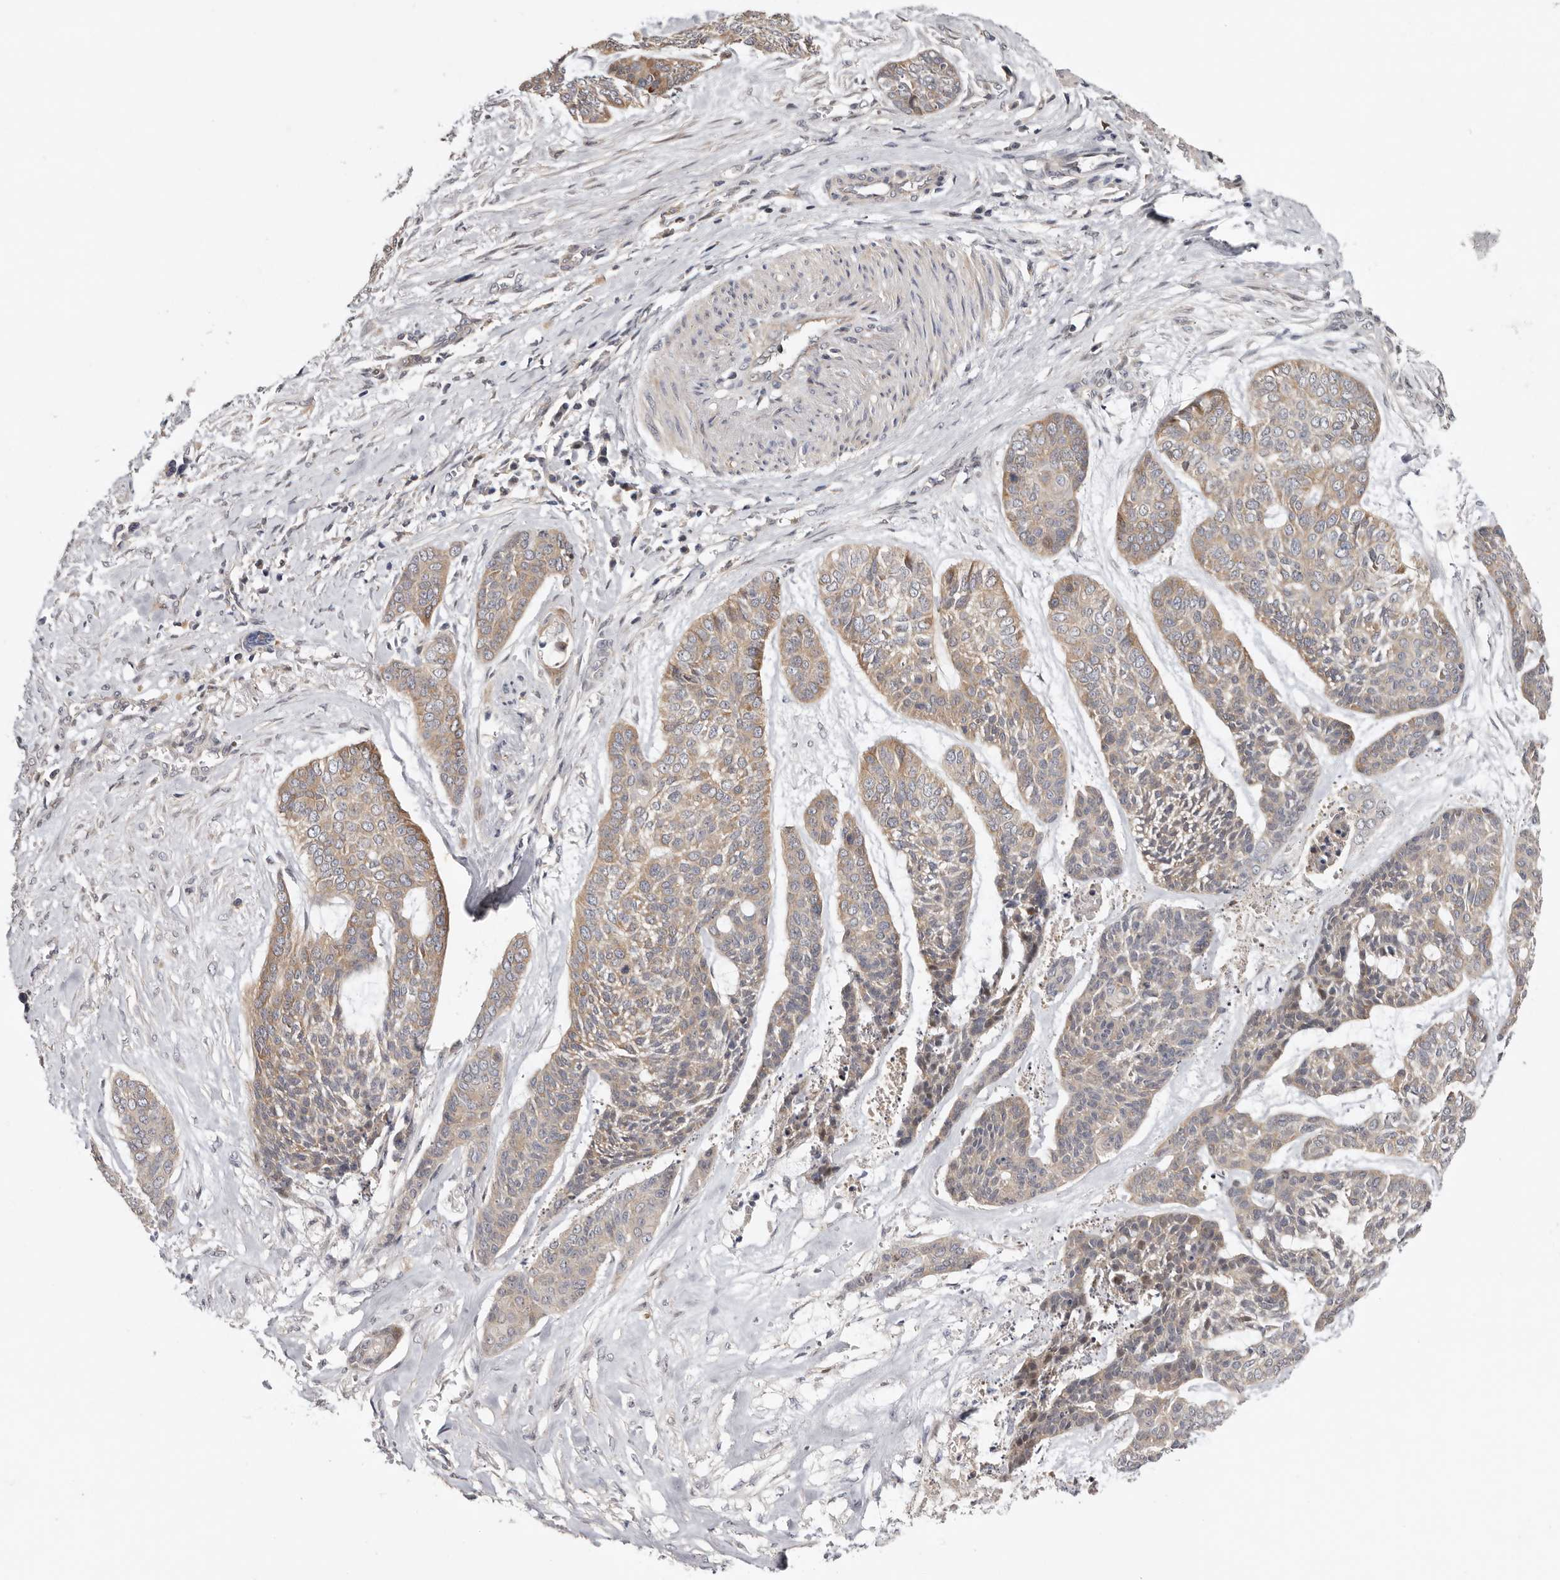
{"staining": {"intensity": "weak", "quantity": ">75%", "location": "cytoplasmic/membranous"}, "tissue": "skin cancer", "cell_type": "Tumor cells", "image_type": "cancer", "snomed": [{"axis": "morphology", "description": "Basal cell carcinoma"}, {"axis": "topography", "description": "Skin"}], "caption": "Immunohistochemical staining of human skin cancer (basal cell carcinoma) shows low levels of weak cytoplasmic/membranous expression in approximately >75% of tumor cells.", "gene": "MSRB2", "patient": {"sex": "female", "age": 64}}